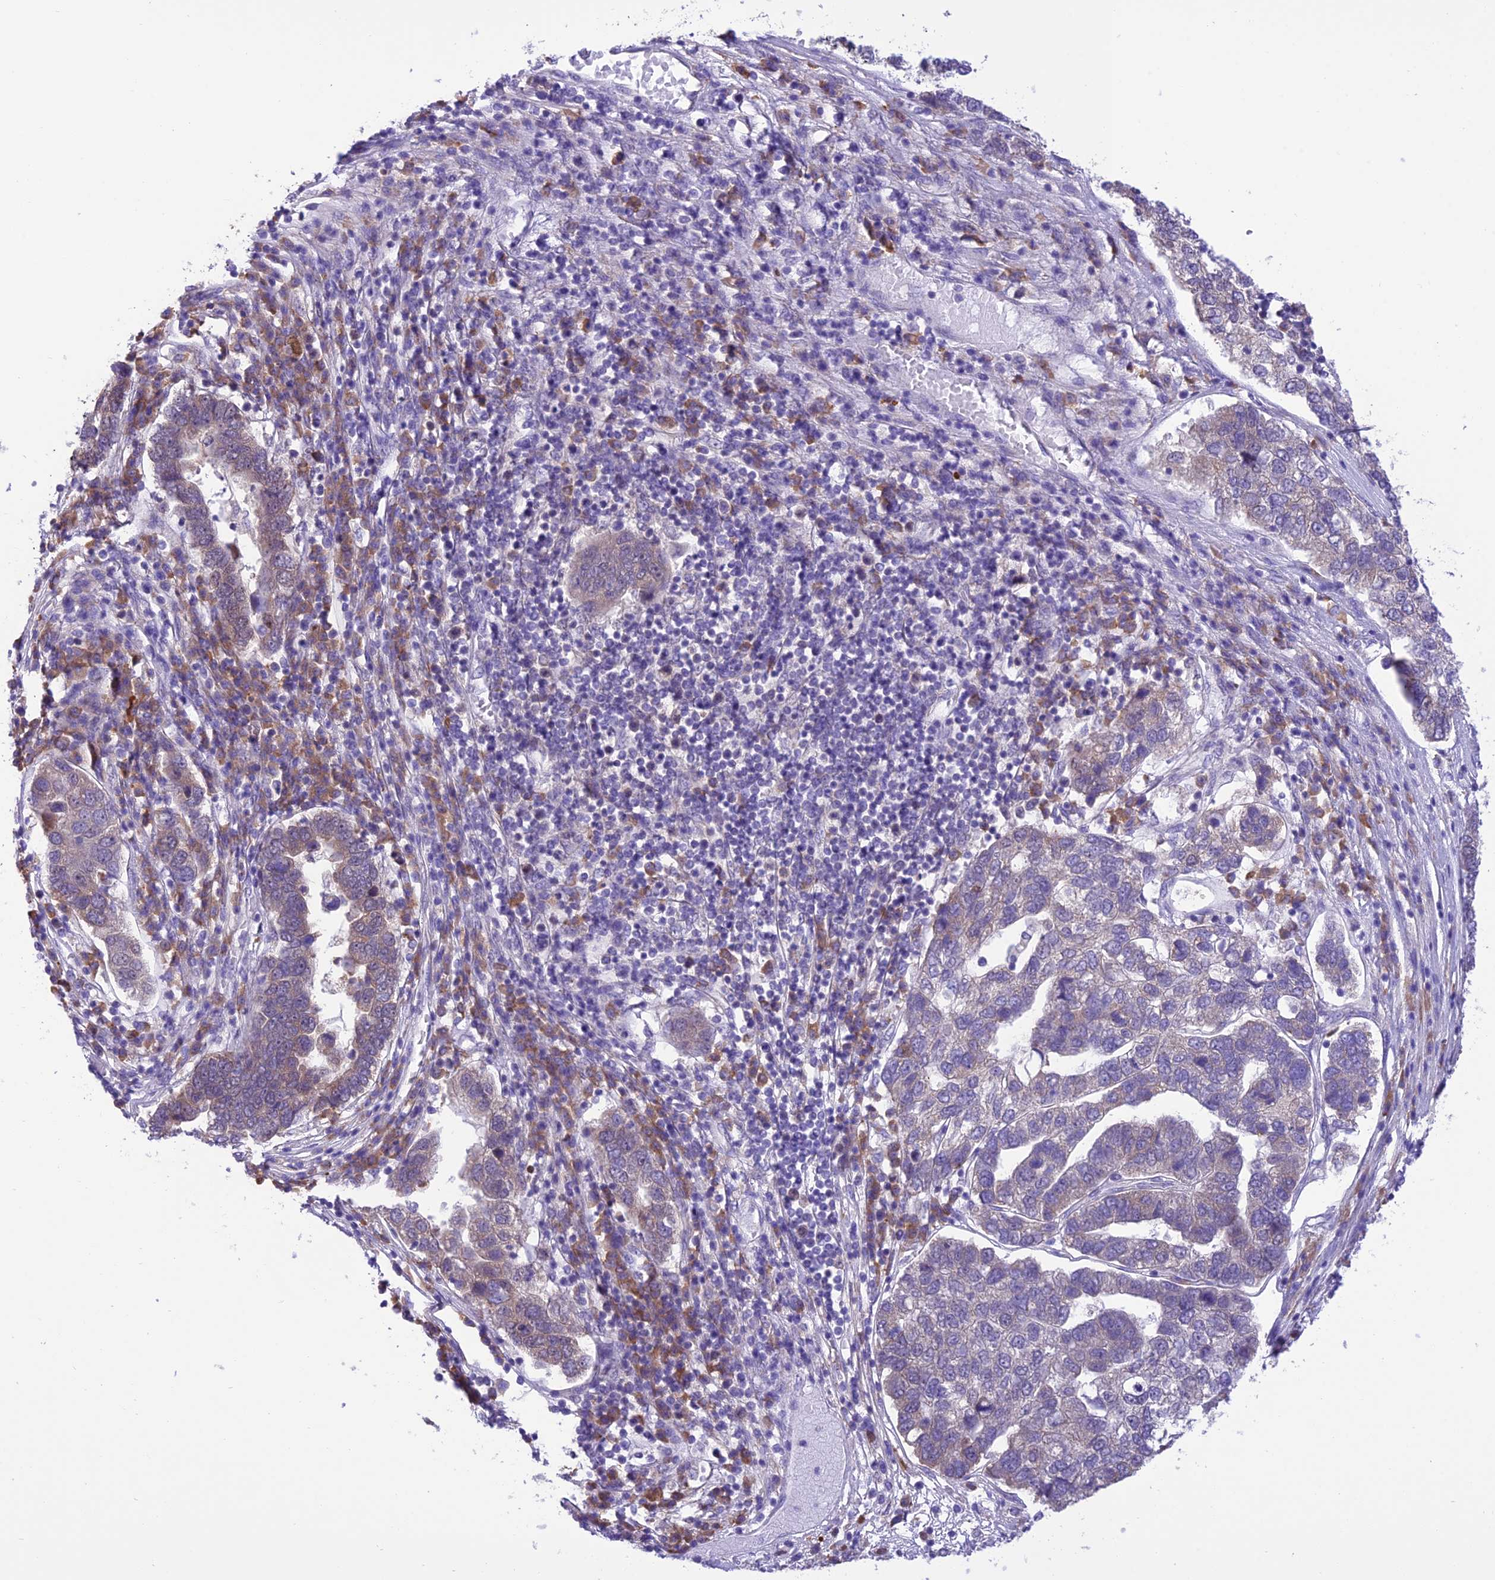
{"staining": {"intensity": "weak", "quantity": "<25%", "location": "cytoplasmic/membranous"}, "tissue": "pancreatic cancer", "cell_type": "Tumor cells", "image_type": "cancer", "snomed": [{"axis": "morphology", "description": "Adenocarcinoma, NOS"}, {"axis": "topography", "description": "Pancreas"}], "caption": "A high-resolution micrograph shows immunohistochemistry (IHC) staining of pancreatic cancer (adenocarcinoma), which displays no significant expression in tumor cells.", "gene": "RNF126", "patient": {"sex": "female", "age": 61}}